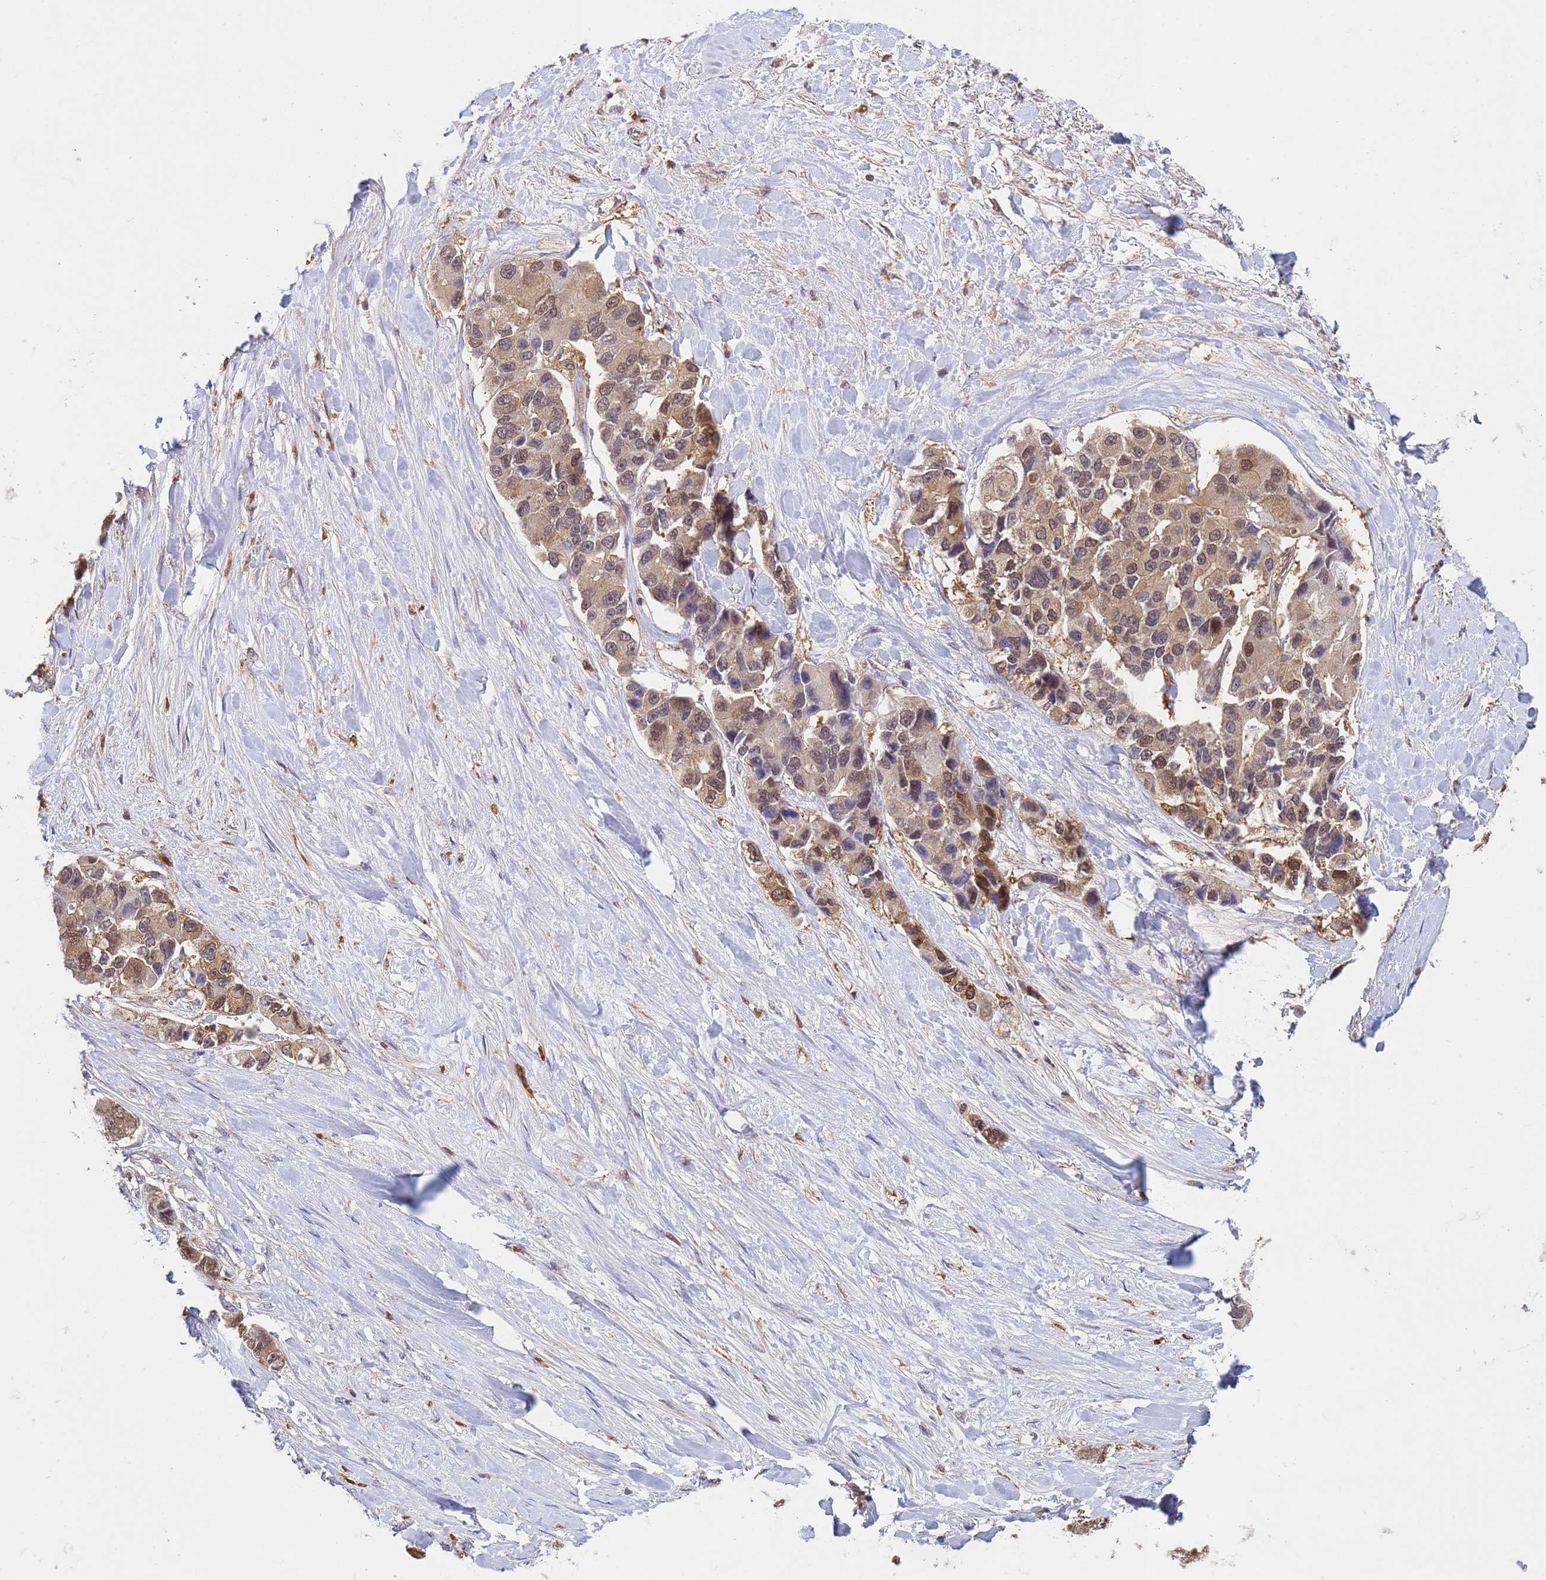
{"staining": {"intensity": "moderate", "quantity": "25%-75%", "location": "cytoplasmic/membranous,nuclear"}, "tissue": "lung cancer", "cell_type": "Tumor cells", "image_type": "cancer", "snomed": [{"axis": "morphology", "description": "Adenocarcinoma, NOS"}, {"axis": "topography", "description": "Lung"}], "caption": "Human lung cancer (adenocarcinoma) stained for a protein (brown) reveals moderate cytoplasmic/membranous and nuclear positive positivity in approximately 25%-75% of tumor cells.", "gene": "NPEPPS", "patient": {"sex": "female", "age": 54}}